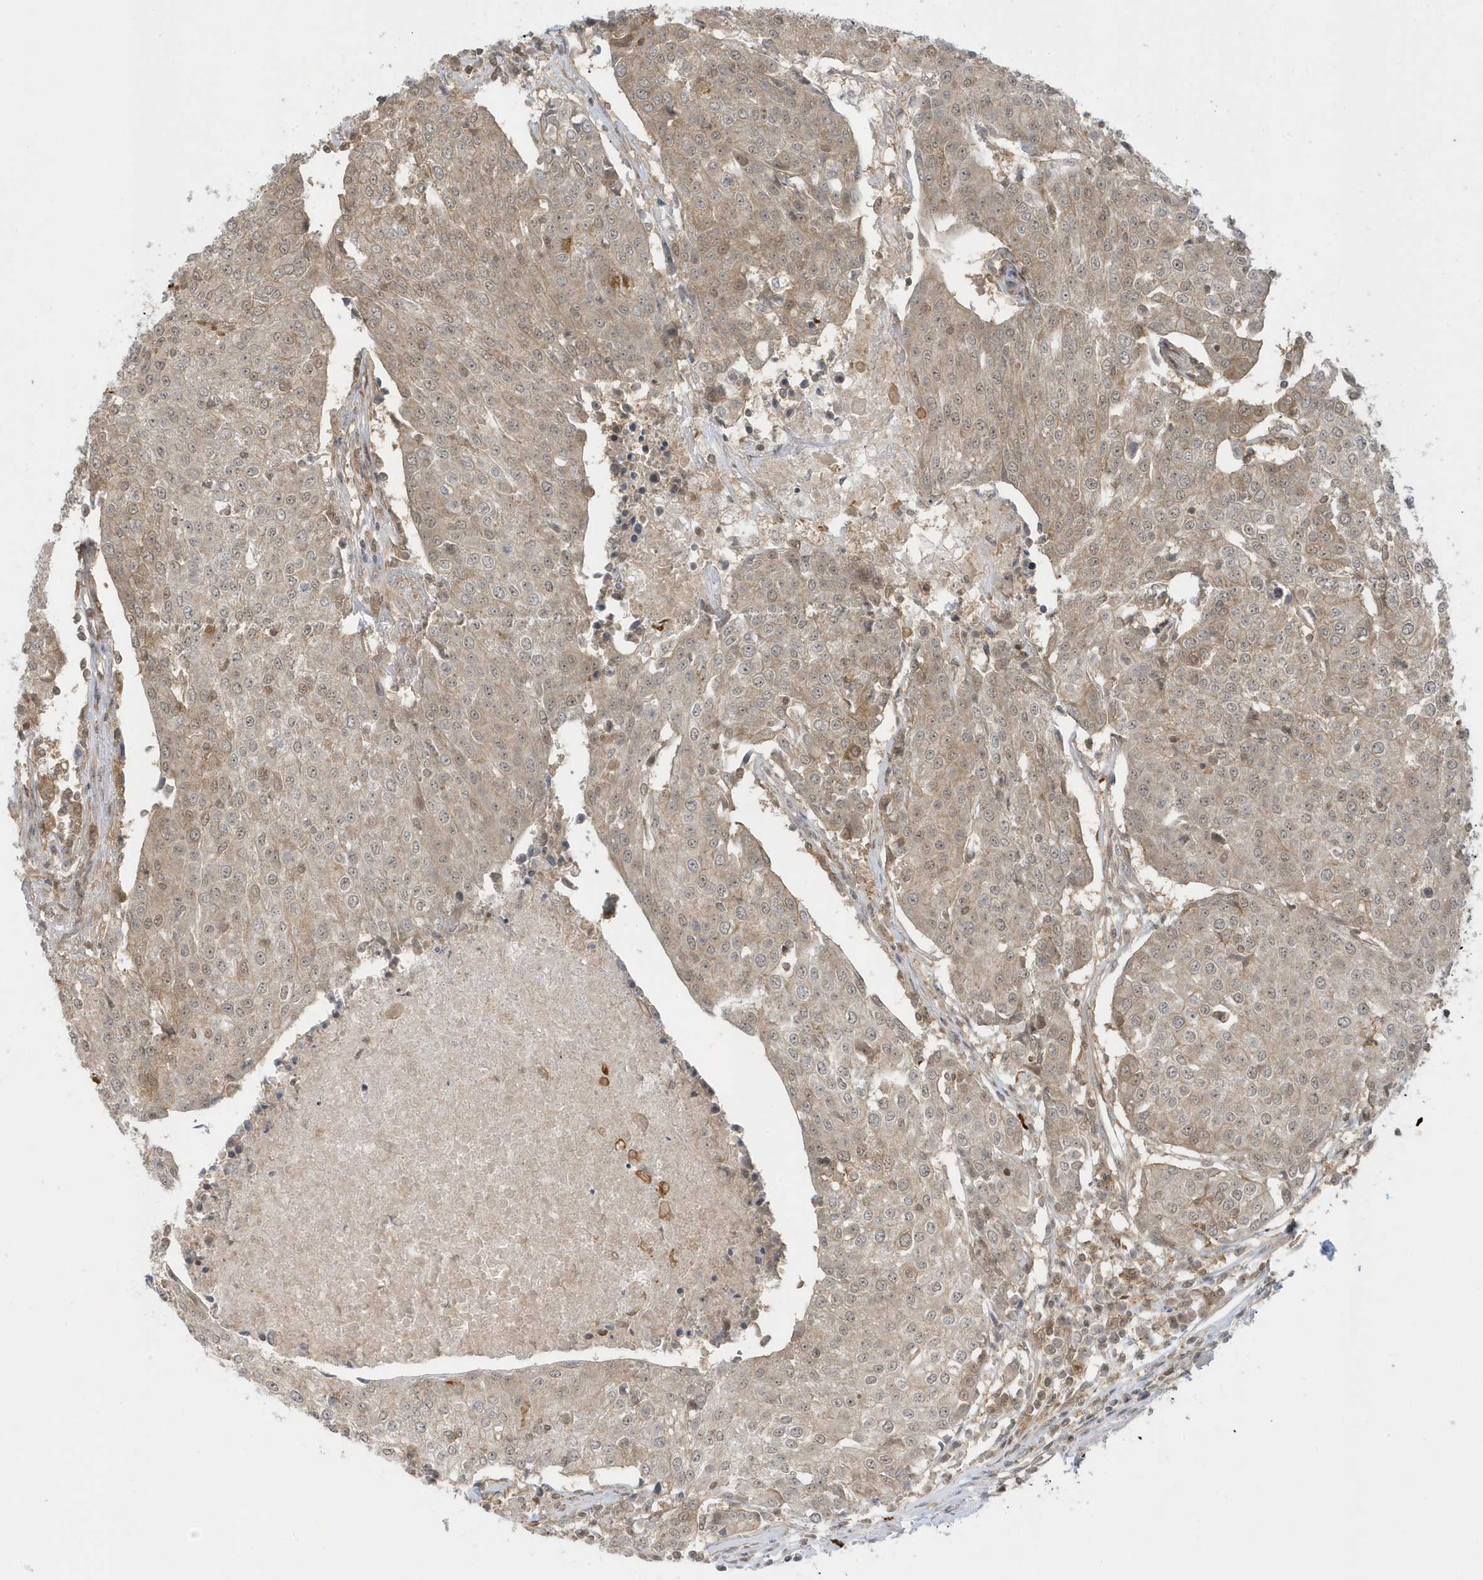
{"staining": {"intensity": "weak", "quantity": "25%-75%", "location": "nuclear"}, "tissue": "urothelial cancer", "cell_type": "Tumor cells", "image_type": "cancer", "snomed": [{"axis": "morphology", "description": "Urothelial carcinoma, High grade"}, {"axis": "topography", "description": "Urinary bladder"}], "caption": "Protein expression analysis of urothelial cancer shows weak nuclear positivity in about 25%-75% of tumor cells. Using DAB (3,3'-diaminobenzidine) (brown) and hematoxylin (blue) stains, captured at high magnification using brightfield microscopy.", "gene": "PPP1R7", "patient": {"sex": "female", "age": 85}}